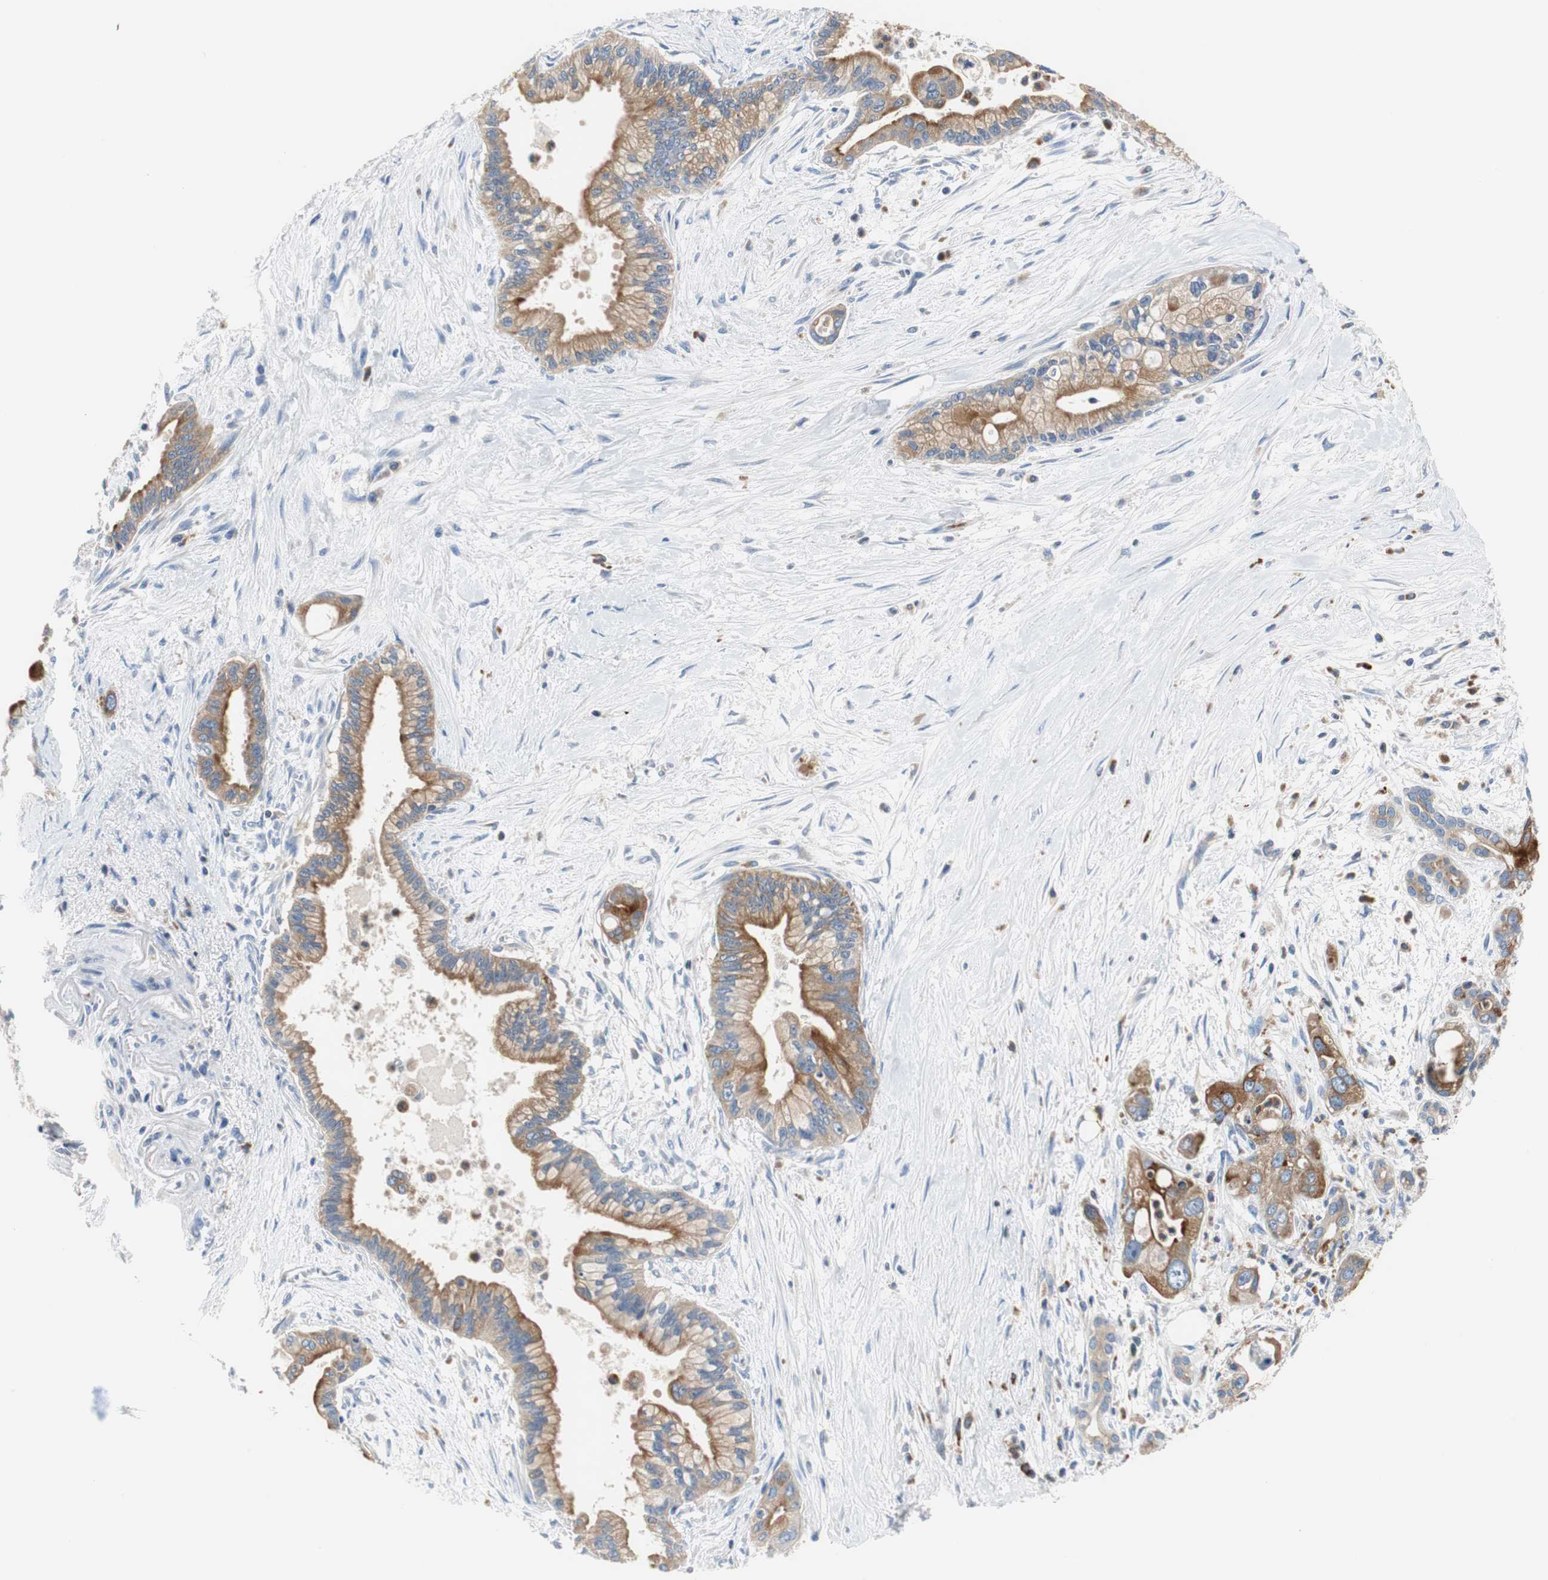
{"staining": {"intensity": "strong", "quantity": ">75%", "location": "cytoplasmic/membranous"}, "tissue": "pancreatic cancer", "cell_type": "Tumor cells", "image_type": "cancer", "snomed": [{"axis": "morphology", "description": "Adenocarcinoma, NOS"}, {"axis": "topography", "description": "Pancreas"}], "caption": "Approximately >75% of tumor cells in adenocarcinoma (pancreatic) demonstrate strong cytoplasmic/membranous protein staining as visualized by brown immunohistochemical staining.", "gene": "VAMP8", "patient": {"sex": "male", "age": 70}}